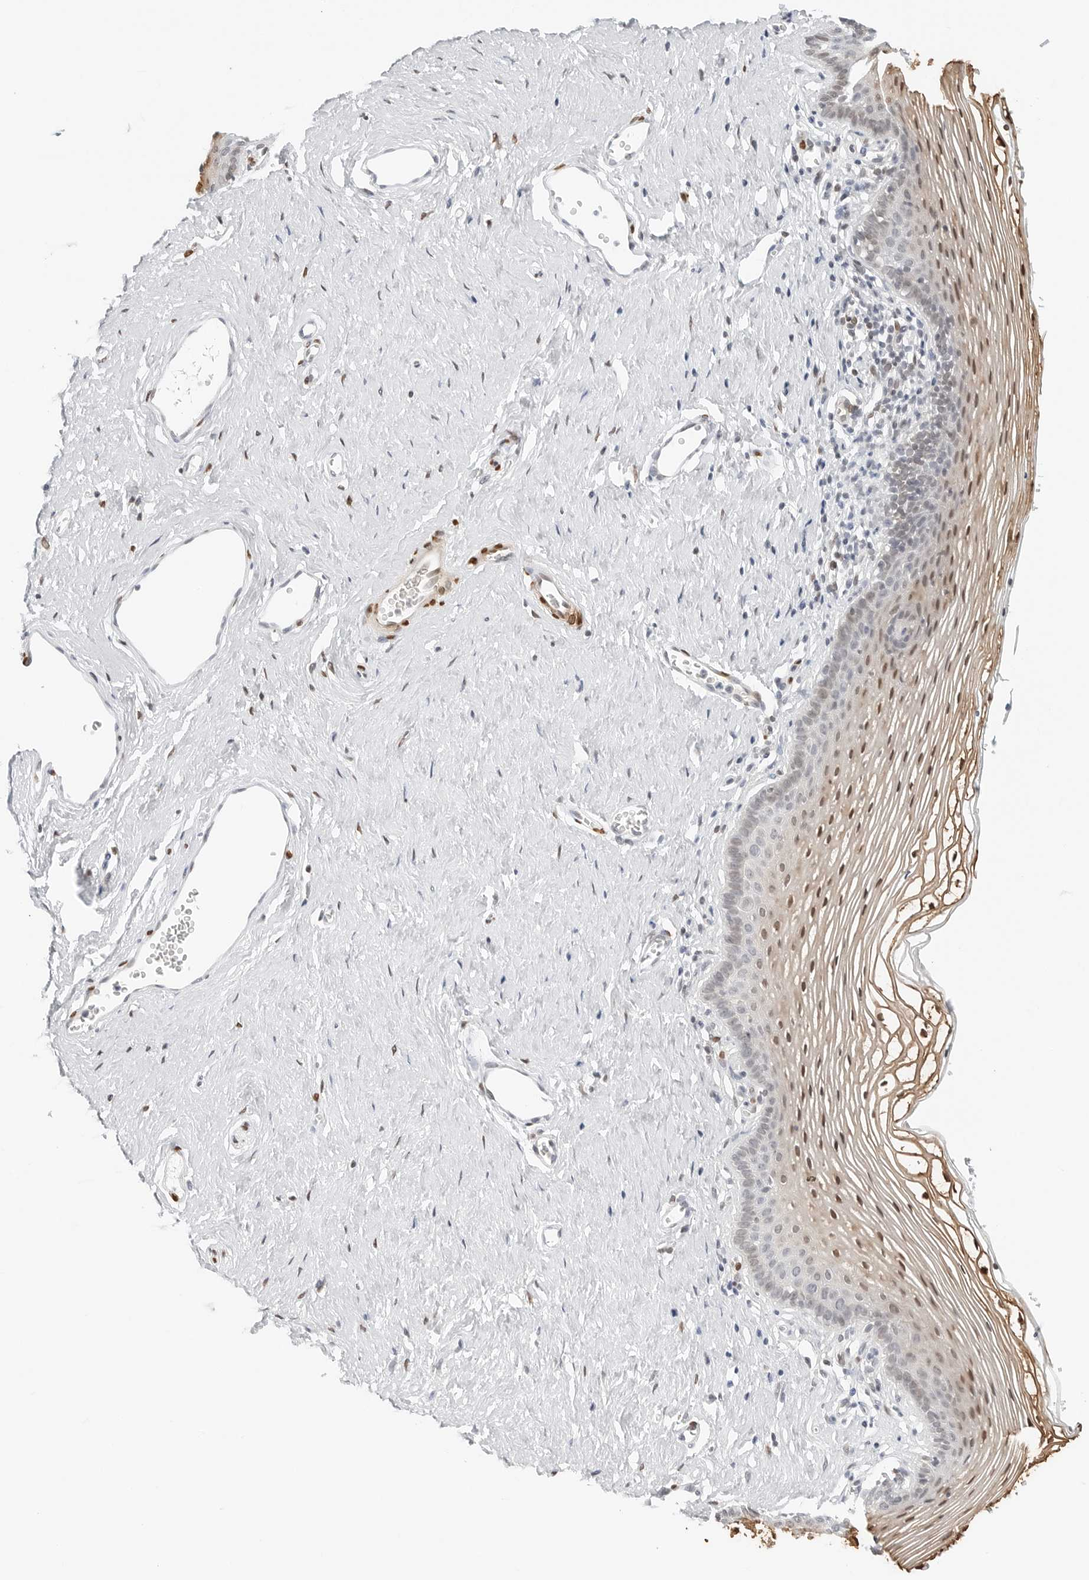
{"staining": {"intensity": "moderate", "quantity": ">75%", "location": "nuclear"}, "tissue": "vagina", "cell_type": "Squamous epithelial cells", "image_type": "normal", "snomed": [{"axis": "morphology", "description": "Normal tissue, NOS"}, {"axis": "topography", "description": "Vagina"}], "caption": "The micrograph displays staining of unremarkable vagina, revealing moderate nuclear protein expression (brown color) within squamous epithelial cells. Immunohistochemistry (ihc) stains the protein of interest in brown and the nuclei are stained blue.", "gene": "SPIDR", "patient": {"sex": "female", "age": 32}}